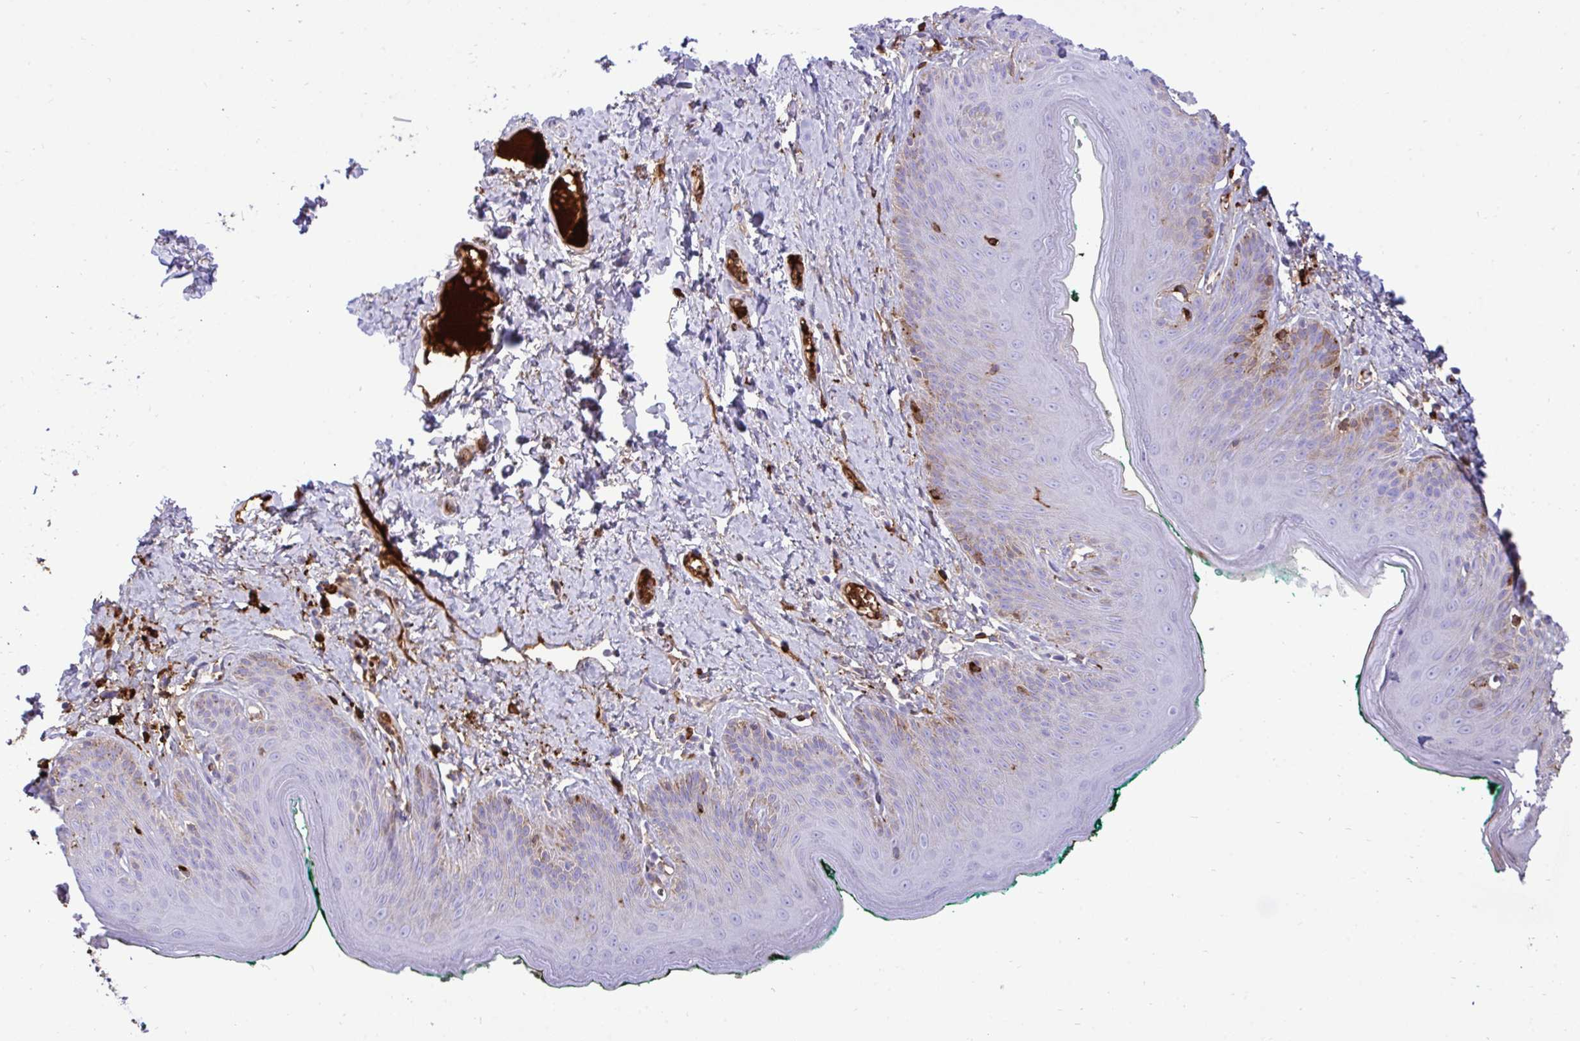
{"staining": {"intensity": "moderate", "quantity": "25%-75%", "location": "cytoplasmic/membranous"}, "tissue": "skin", "cell_type": "Epidermal cells", "image_type": "normal", "snomed": [{"axis": "morphology", "description": "Normal tissue, NOS"}, {"axis": "topography", "description": "Vulva"}, {"axis": "topography", "description": "Peripheral nerve tissue"}], "caption": "Immunohistochemical staining of normal human skin reveals 25%-75% levels of moderate cytoplasmic/membranous protein expression in about 25%-75% of epidermal cells. (DAB (3,3'-diaminobenzidine) IHC, brown staining for protein, blue staining for nuclei).", "gene": "F2", "patient": {"sex": "female", "age": 66}}